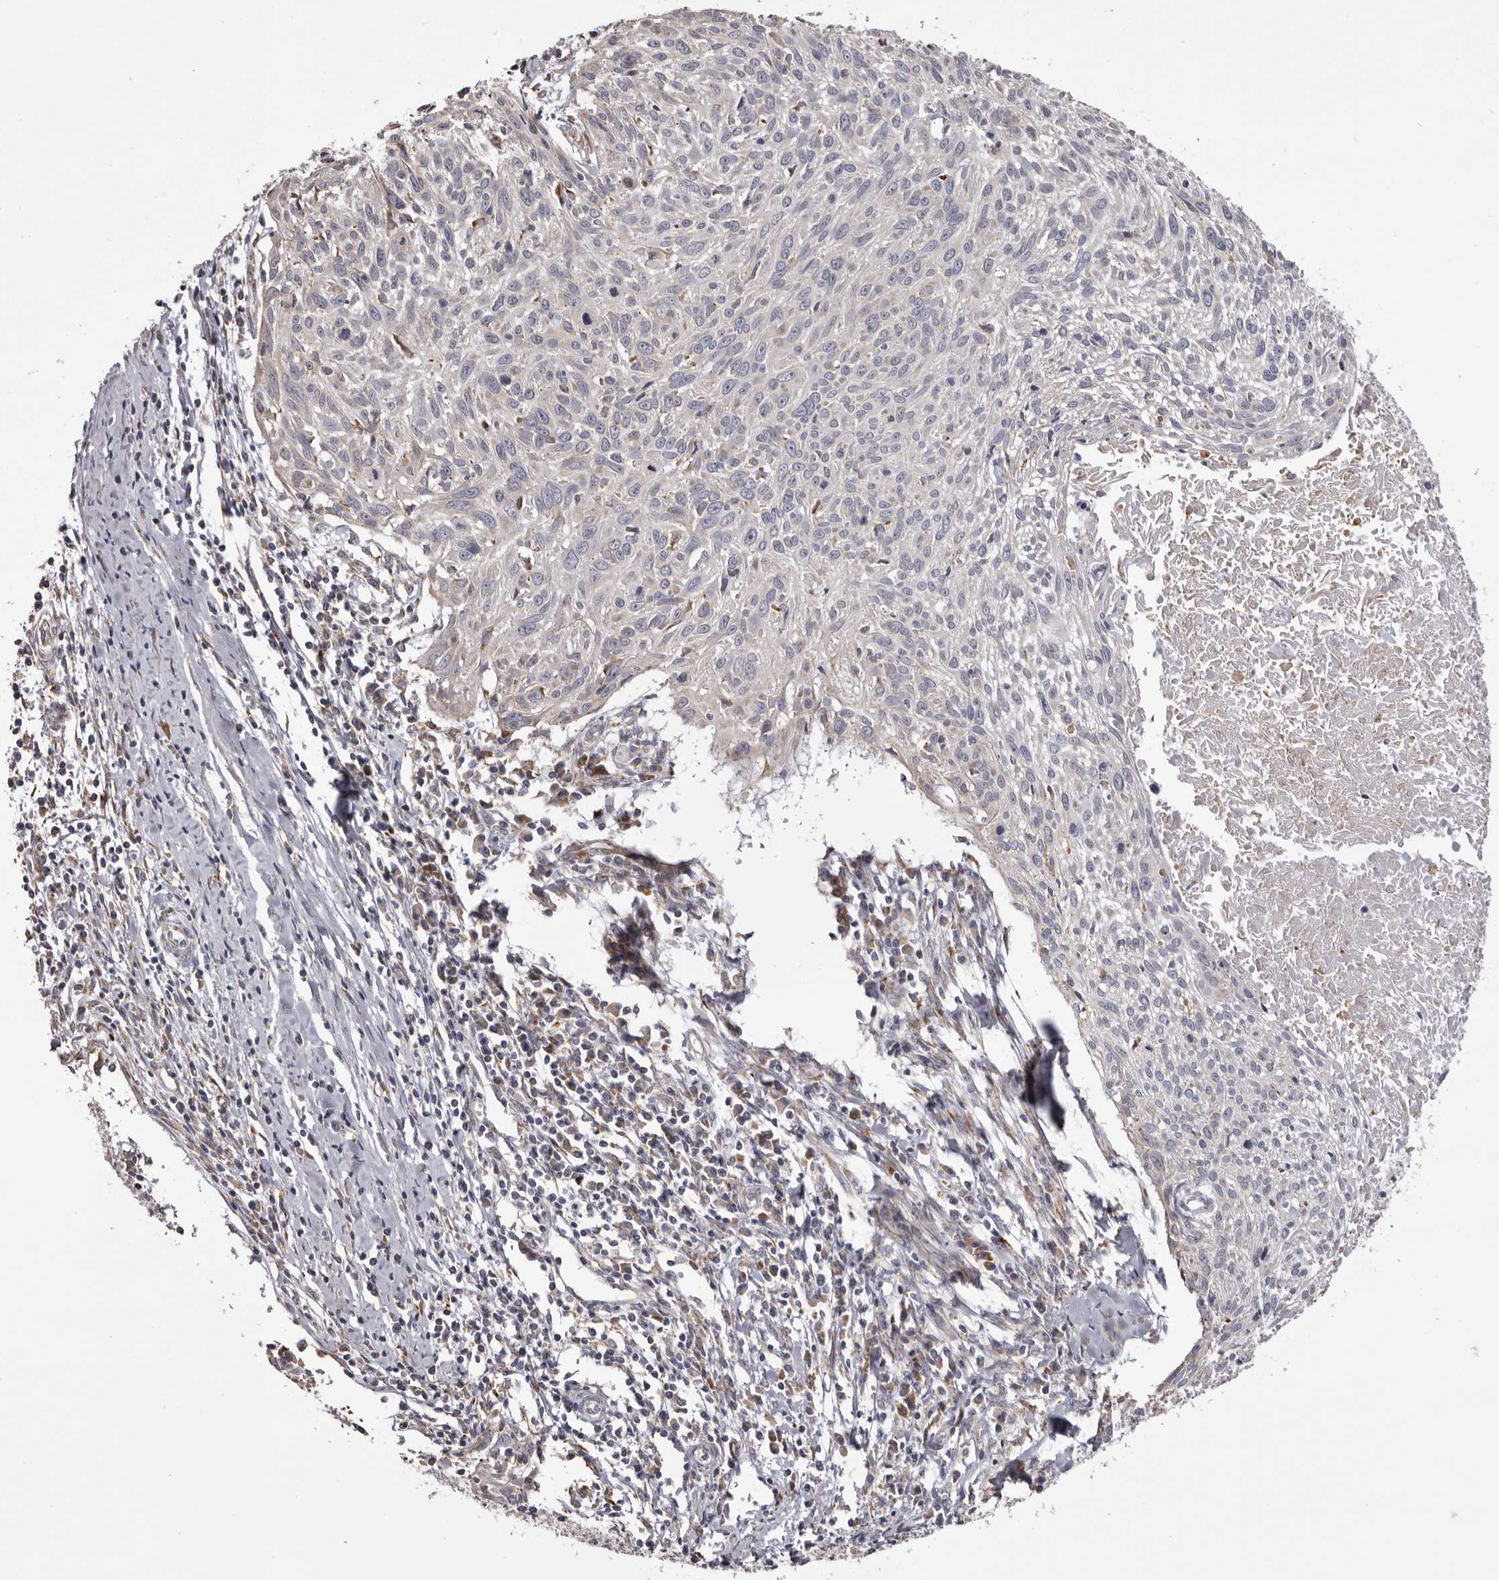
{"staining": {"intensity": "negative", "quantity": "none", "location": "none"}, "tissue": "cervical cancer", "cell_type": "Tumor cells", "image_type": "cancer", "snomed": [{"axis": "morphology", "description": "Squamous cell carcinoma, NOS"}, {"axis": "topography", "description": "Cervix"}], "caption": "Immunohistochemistry histopathology image of neoplastic tissue: squamous cell carcinoma (cervical) stained with DAB exhibits no significant protein expression in tumor cells.", "gene": "PIGX", "patient": {"sex": "female", "age": 51}}